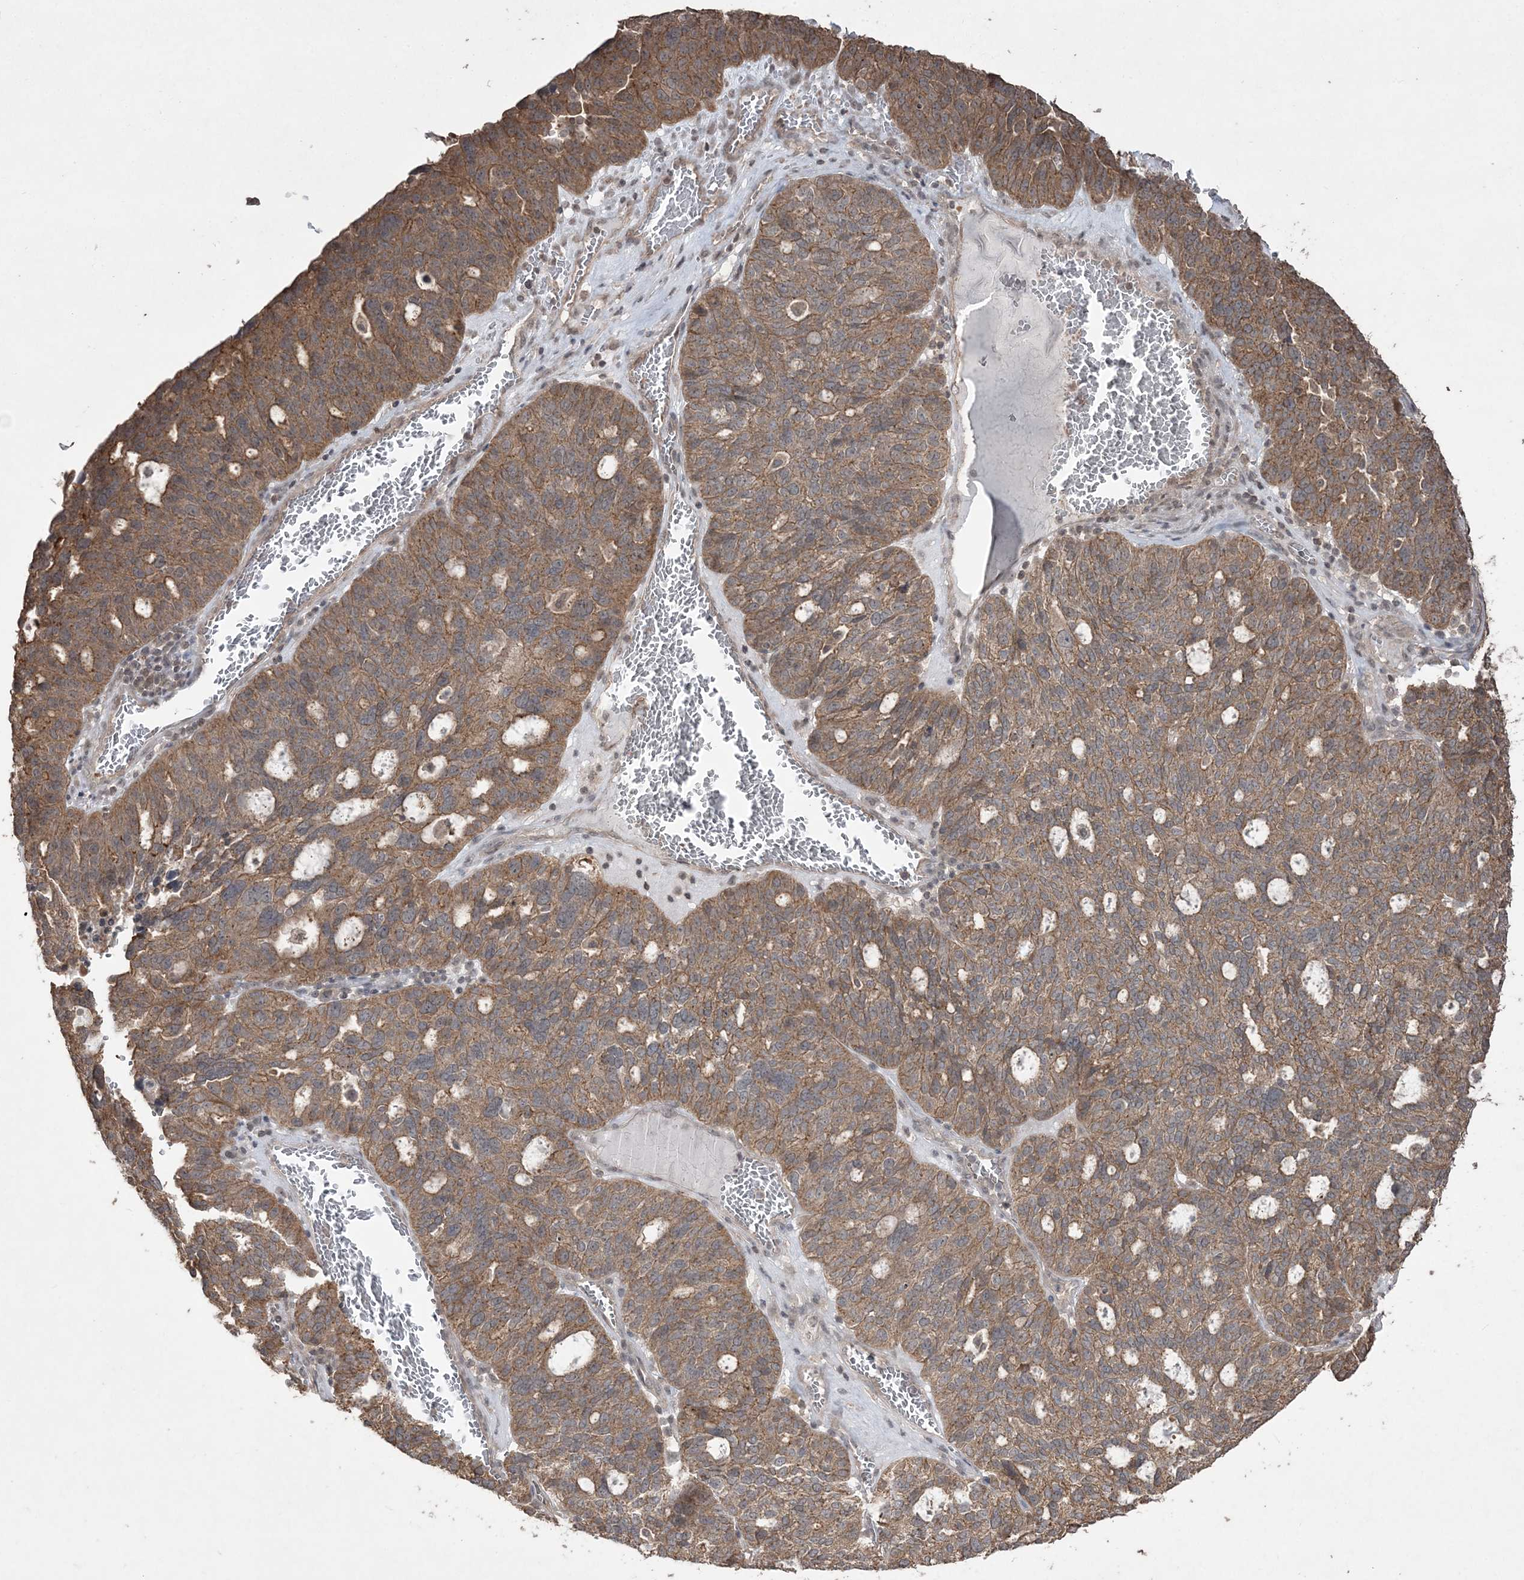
{"staining": {"intensity": "moderate", "quantity": ">75%", "location": "cytoplasmic/membranous"}, "tissue": "ovarian cancer", "cell_type": "Tumor cells", "image_type": "cancer", "snomed": [{"axis": "morphology", "description": "Cystadenocarcinoma, serous, NOS"}, {"axis": "topography", "description": "Ovary"}], "caption": "Immunohistochemistry image of neoplastic tissue: human ovarian serous cystadenocarcinoma stained using IHC exhibits medium levels of moderate protein expression localized specifically in the cytoplasmic/membranous of tumor cells, appearing as a cytoplasmic/membranous brown color.", "gene": "EHHADH", "patient": {"sex": "female", "age": 59}}